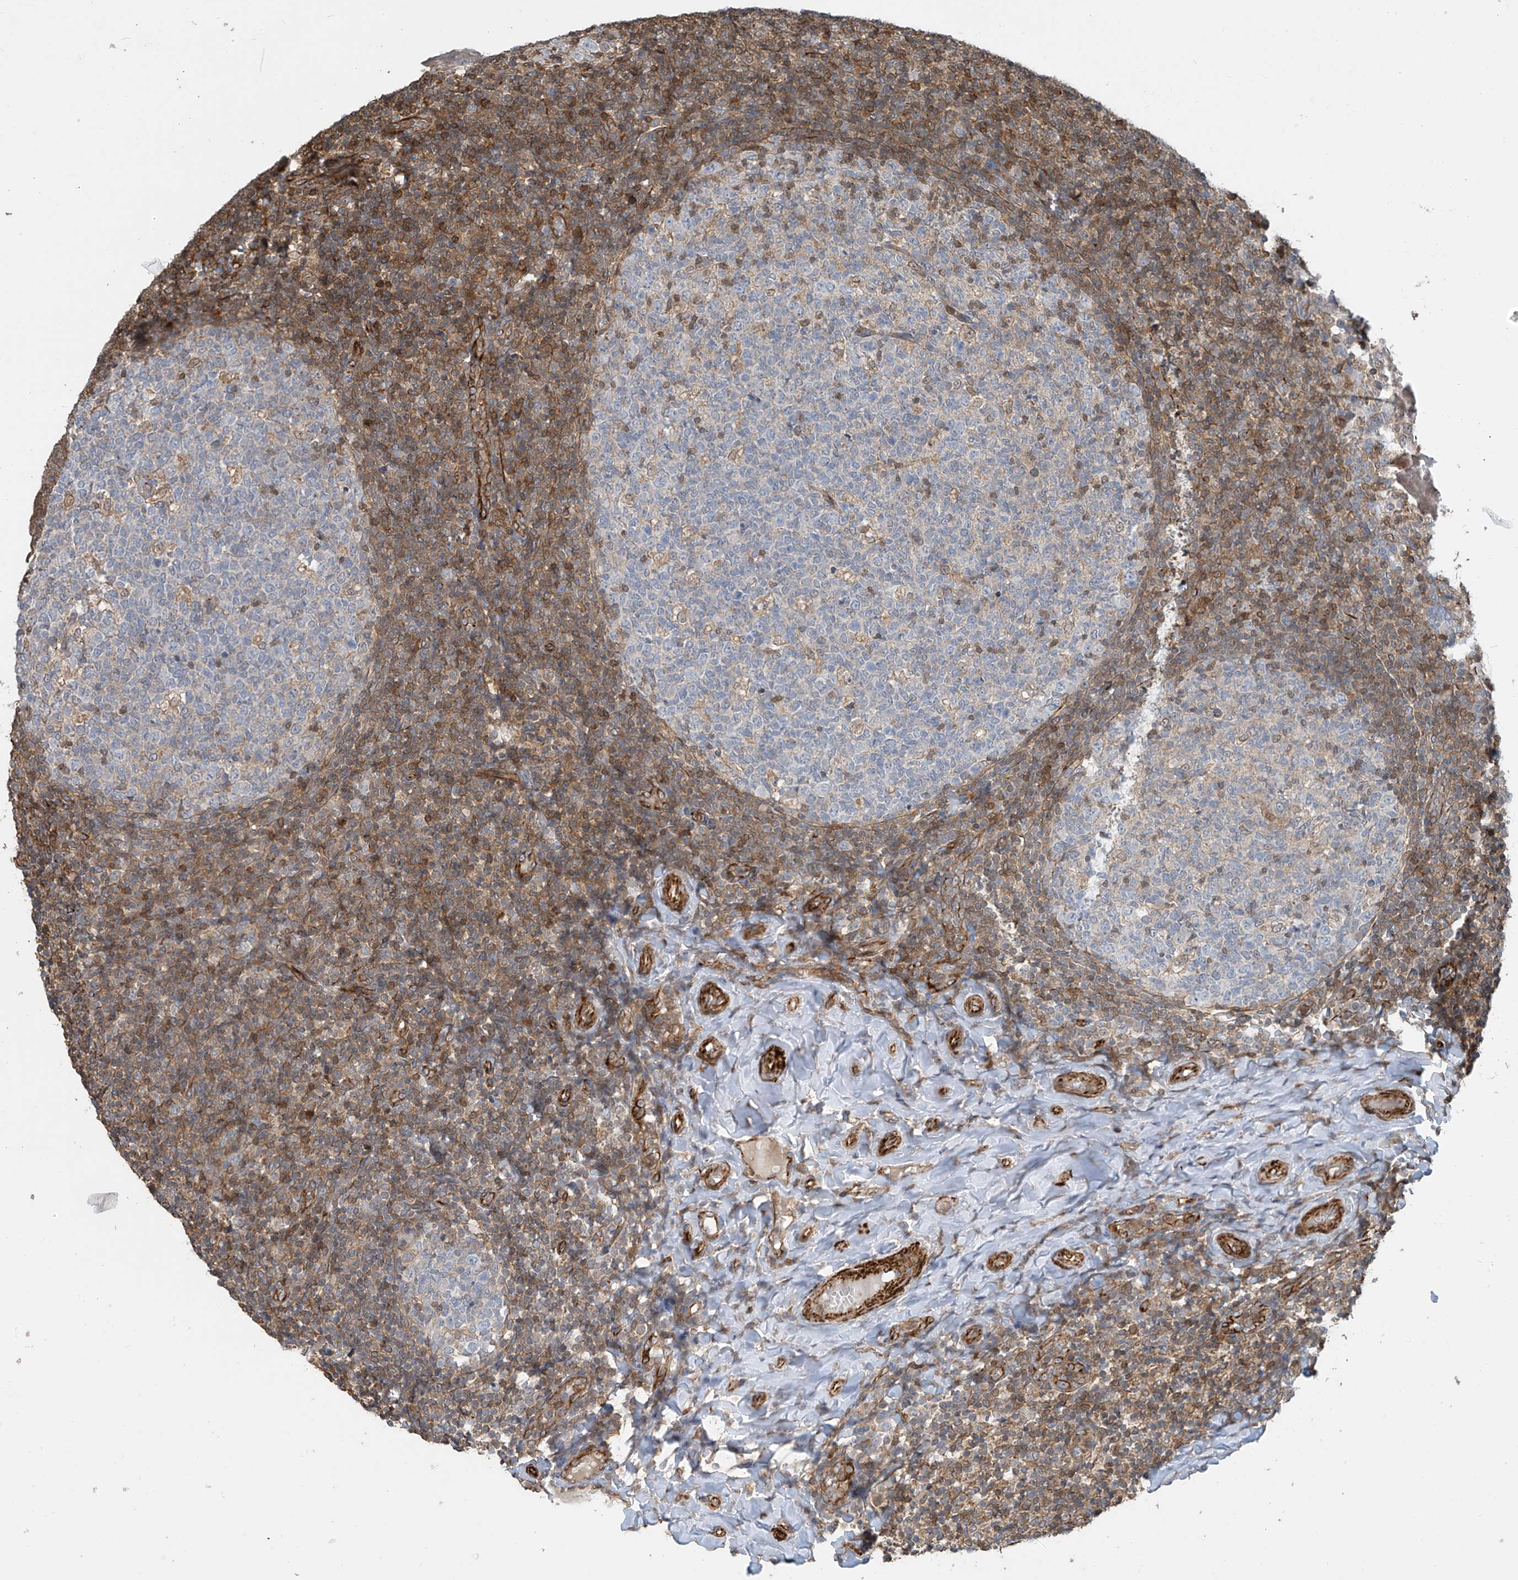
{"staining": {"intensity": "weak", "quantity": "<25%", "location": "cytoplasmic/membranous"}, "tissue": "tonsil", "cell_type": "Germinal center cells", "image_type": "normal", "snomed": [{"axis": "morphology", "description": "Normal tissue, NOS"}, {"axis": "topography", "description": "Tonsil"}], "caption": "Image shows no protein positivity in germinal center cells of normal tonsil. The staining was performed using DAB to visualize the protein expression in brown, while the nuclei were stained in blue with hematoxylin (Magnification: 20x).", "gene": "SH3BGRL3", "patient": {"sex": "female", "age": 19}}